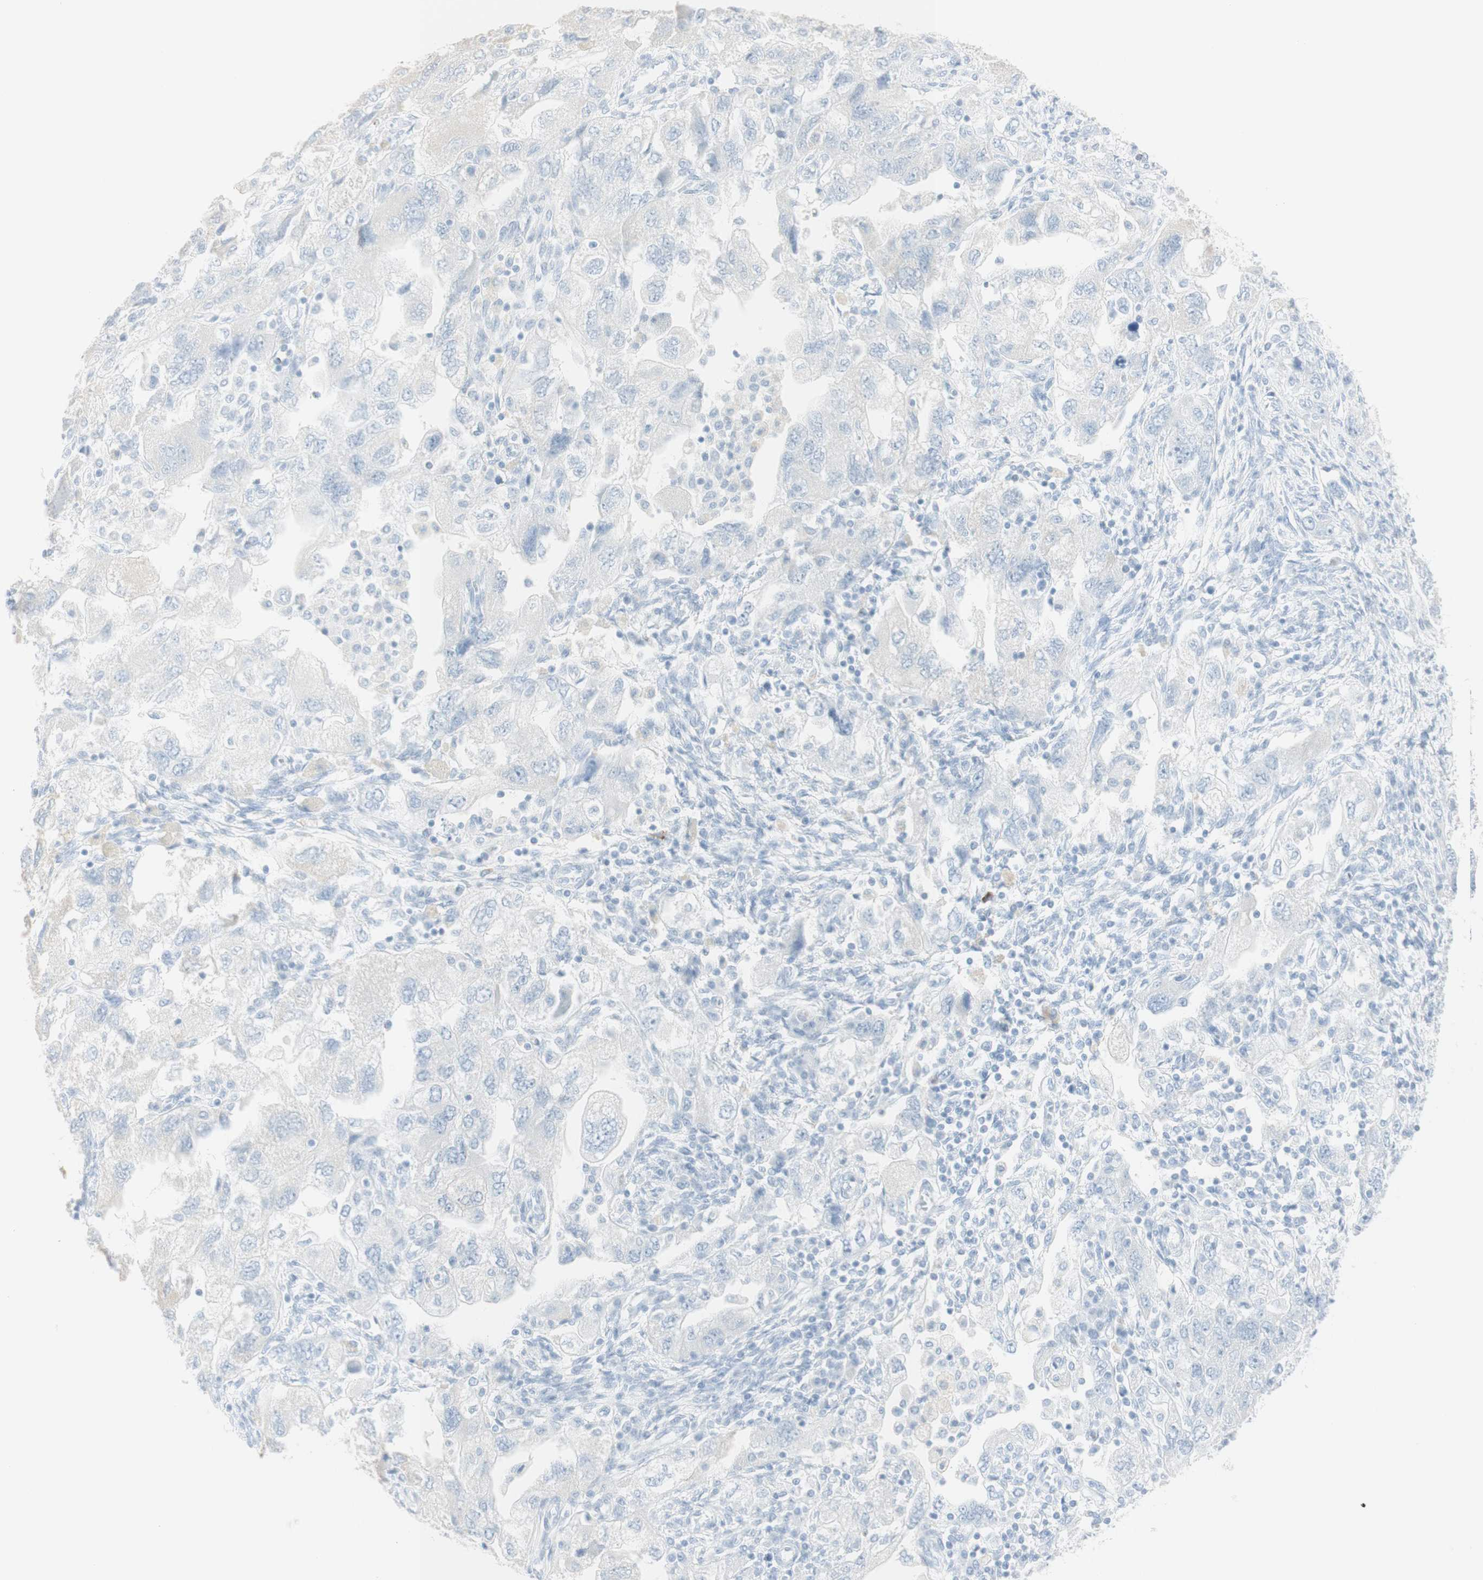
{"staining": {"intensity": "negative", "quantity": "none", "location": "none"}, "tissue": "ovarian cancer", "cell_type": "Tumor cells", "image_type": "cancer", "snomed": [{"axis": "morphology", "description": "Carcinoma, NOS"}, {"axis": "morphology", "description": "Cystadenocarcinoma, serous, NOS"}, {"axis": "topography", "description": "Ovary"}], "caption": "IHC micrograph of neoplastic tissue: serous cystadenocarcinoma (ovarian) stained with DAB exhibits no significant protein positivity in tumor cells.", "gene": "NAPSA", "patient": {"sex": "female", "age": 69}}